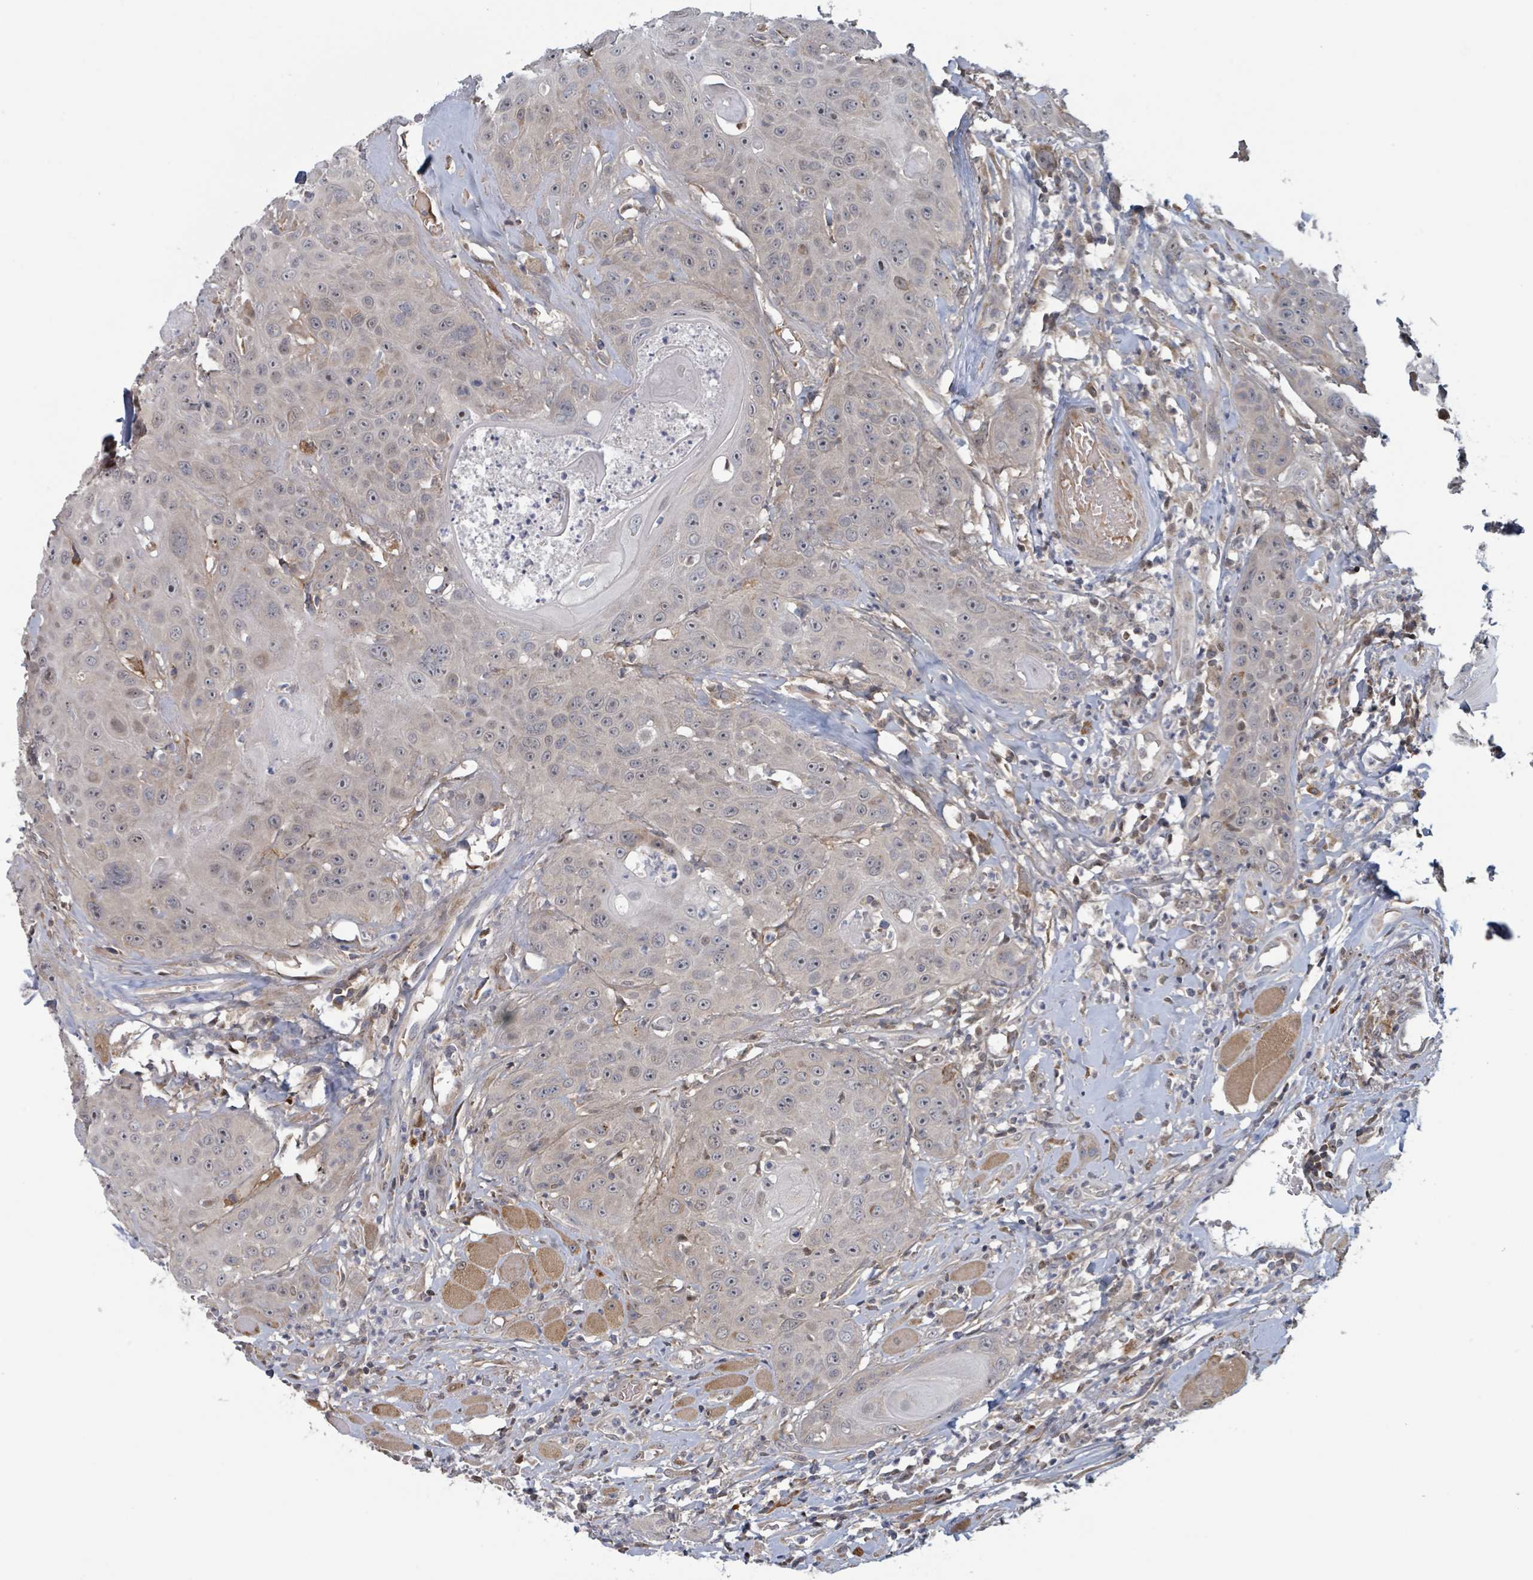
{"staining": {"intensity": "moderate", "quantity": "<25%", "location": "cytoplasmic/membranous"}, "tissue": "head and neck cancer", "cell_type": "Tumor cells", "image_type": "cancer", "snomed": [{"axis": "morphology", "description": "Squamous cell carcinoma, NOS"}, {"axis": "topography", "description": "Head-Neck"}], "caption": "Squamous cell carcinoma (head and neck) stained with a brown dye reveals moderate cytoplasmic/membranous positive staining in approximately <25% of tumor cells.", "gene": "HIVEP1", "patient": {"sex": "female", "age": 59}}